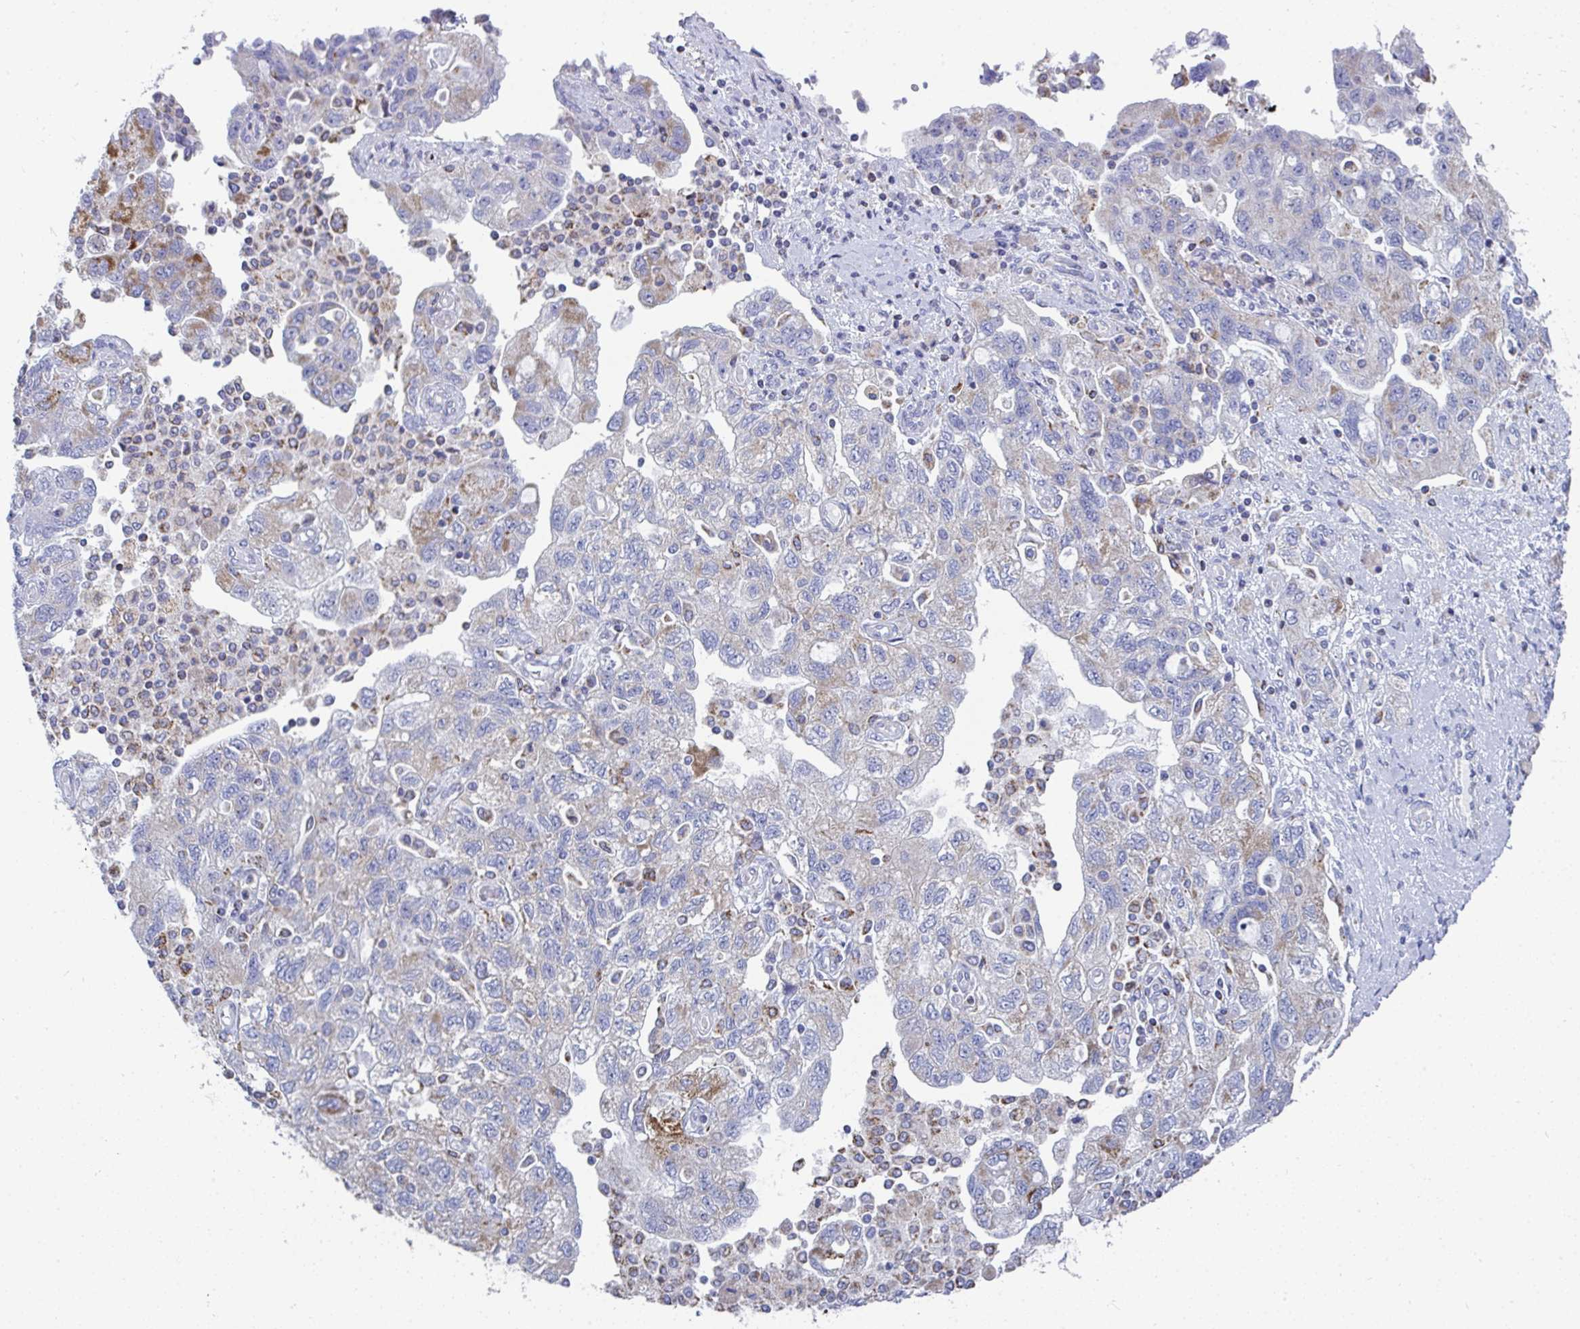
{"staining": {"intensity": "weak", "quantity": "<25%", "location": "cytoplasmic/membranous"}, "tissue": "ovarian cancer", "cell_type": "Tumor cells", "image_type": "cancer", "snomed": [{"axis": "morphology", "description": "Carcinoma, NOS"}, {"axis": "morphology", "description": "Cystadenocarcinoma, serous, NOS"}, {"axis": "topography", "description": "Ovary"}], "caption": "A micrograph of ovarian serous cystadenocarcinoma stained for a protein shows no brown staining in tumor cells.", "gene": "MGAM2", "patient": {"sex": "female", "age": 69}}